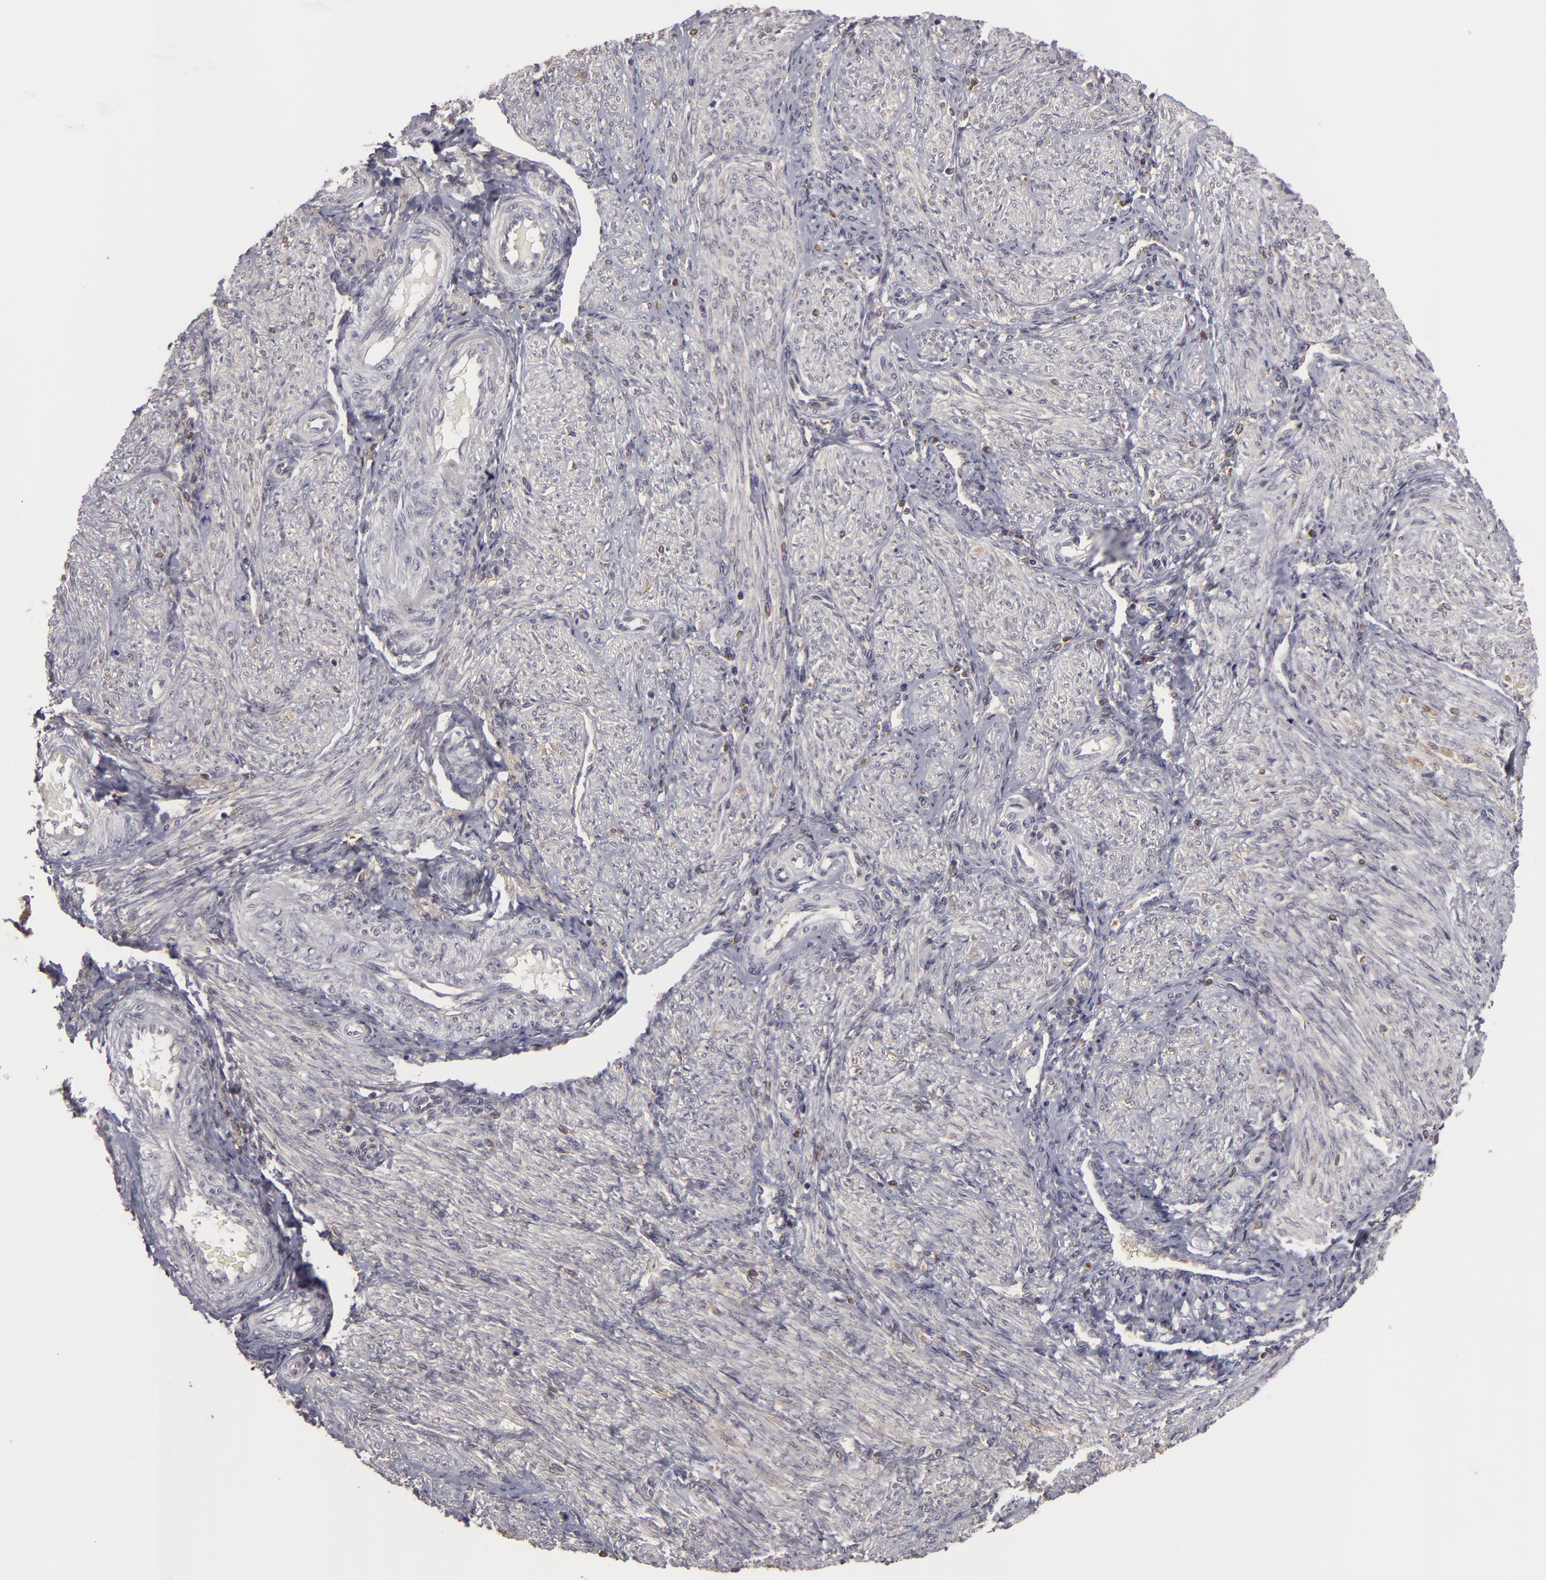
{"staining": {"intensity": "negative", "quantity": "none", "location": "none"}, "tissue": "endometrium", "cell_type": "Cells in endometrial stroma", "image_type": "normal", "snomed": [{"axis": "morphology", "description": "Normal tissue, NOS"}, {"axis": "topography", "description": "Endometrium"}], "caption": "An immunohistochemistry micrograph of unremarkable endometrium is shown. There is no staining in cells in endometrial stroma of endometrium.", "gene": "GNPDA1", "patient": {"sex": "female", "age": 36}}